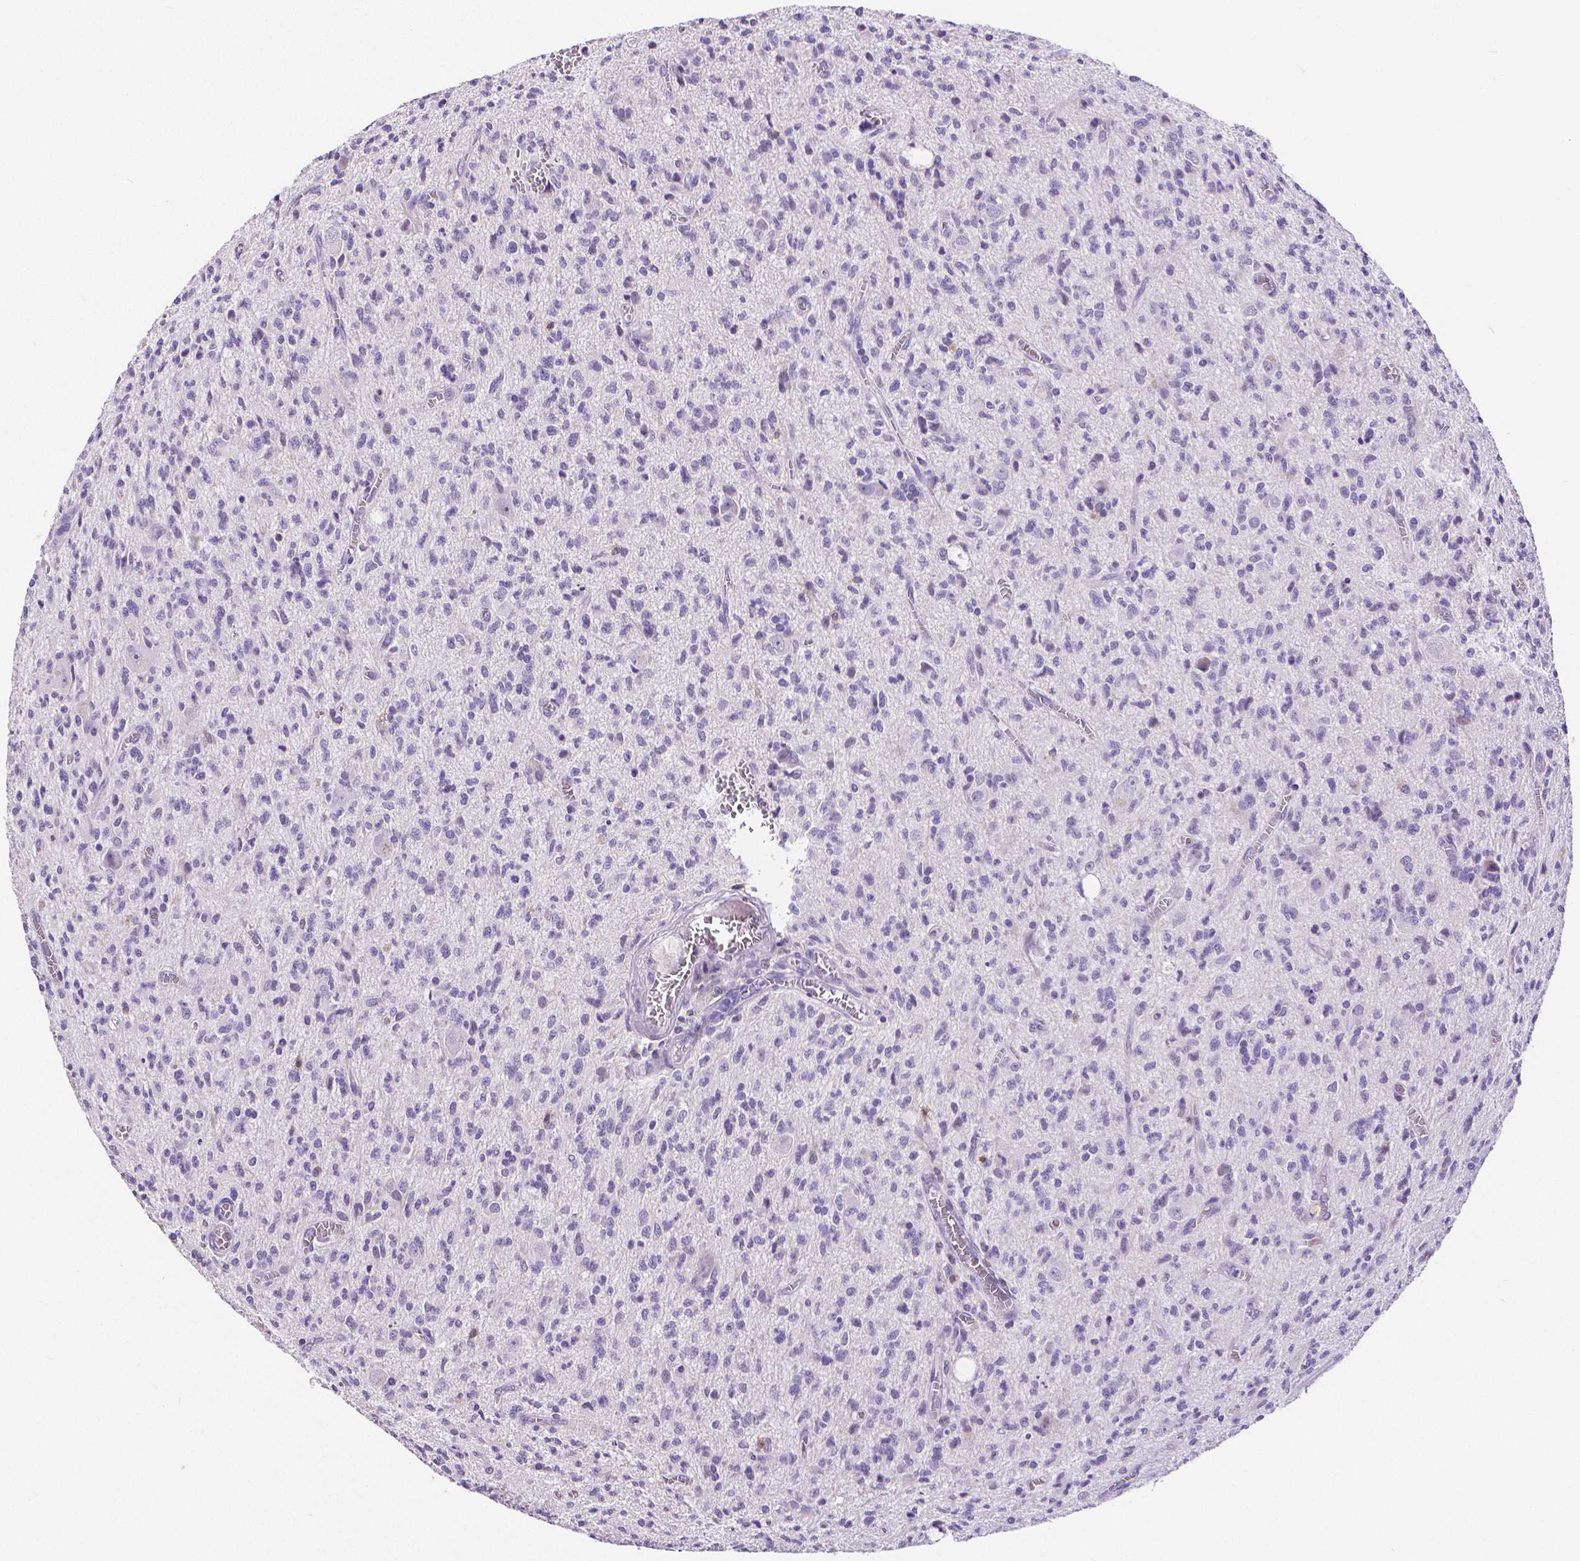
{"staining": {"intensity": "negative", "quantity": "none", "location": "none"}, "tissue": "glioma", "cell_type": "Tumor cells", "image_type": "cancer", "snomed": [{"axis": "morphology", "description": "Glioma, malignant, Low grade"}, {"axis": "topography", "description": "Brain"}], "caption": "The micrograph demonstrates no staining of tumor cells in glioma.", "gene": "CD4", "patient": {"sex": "male", "age": 64}}